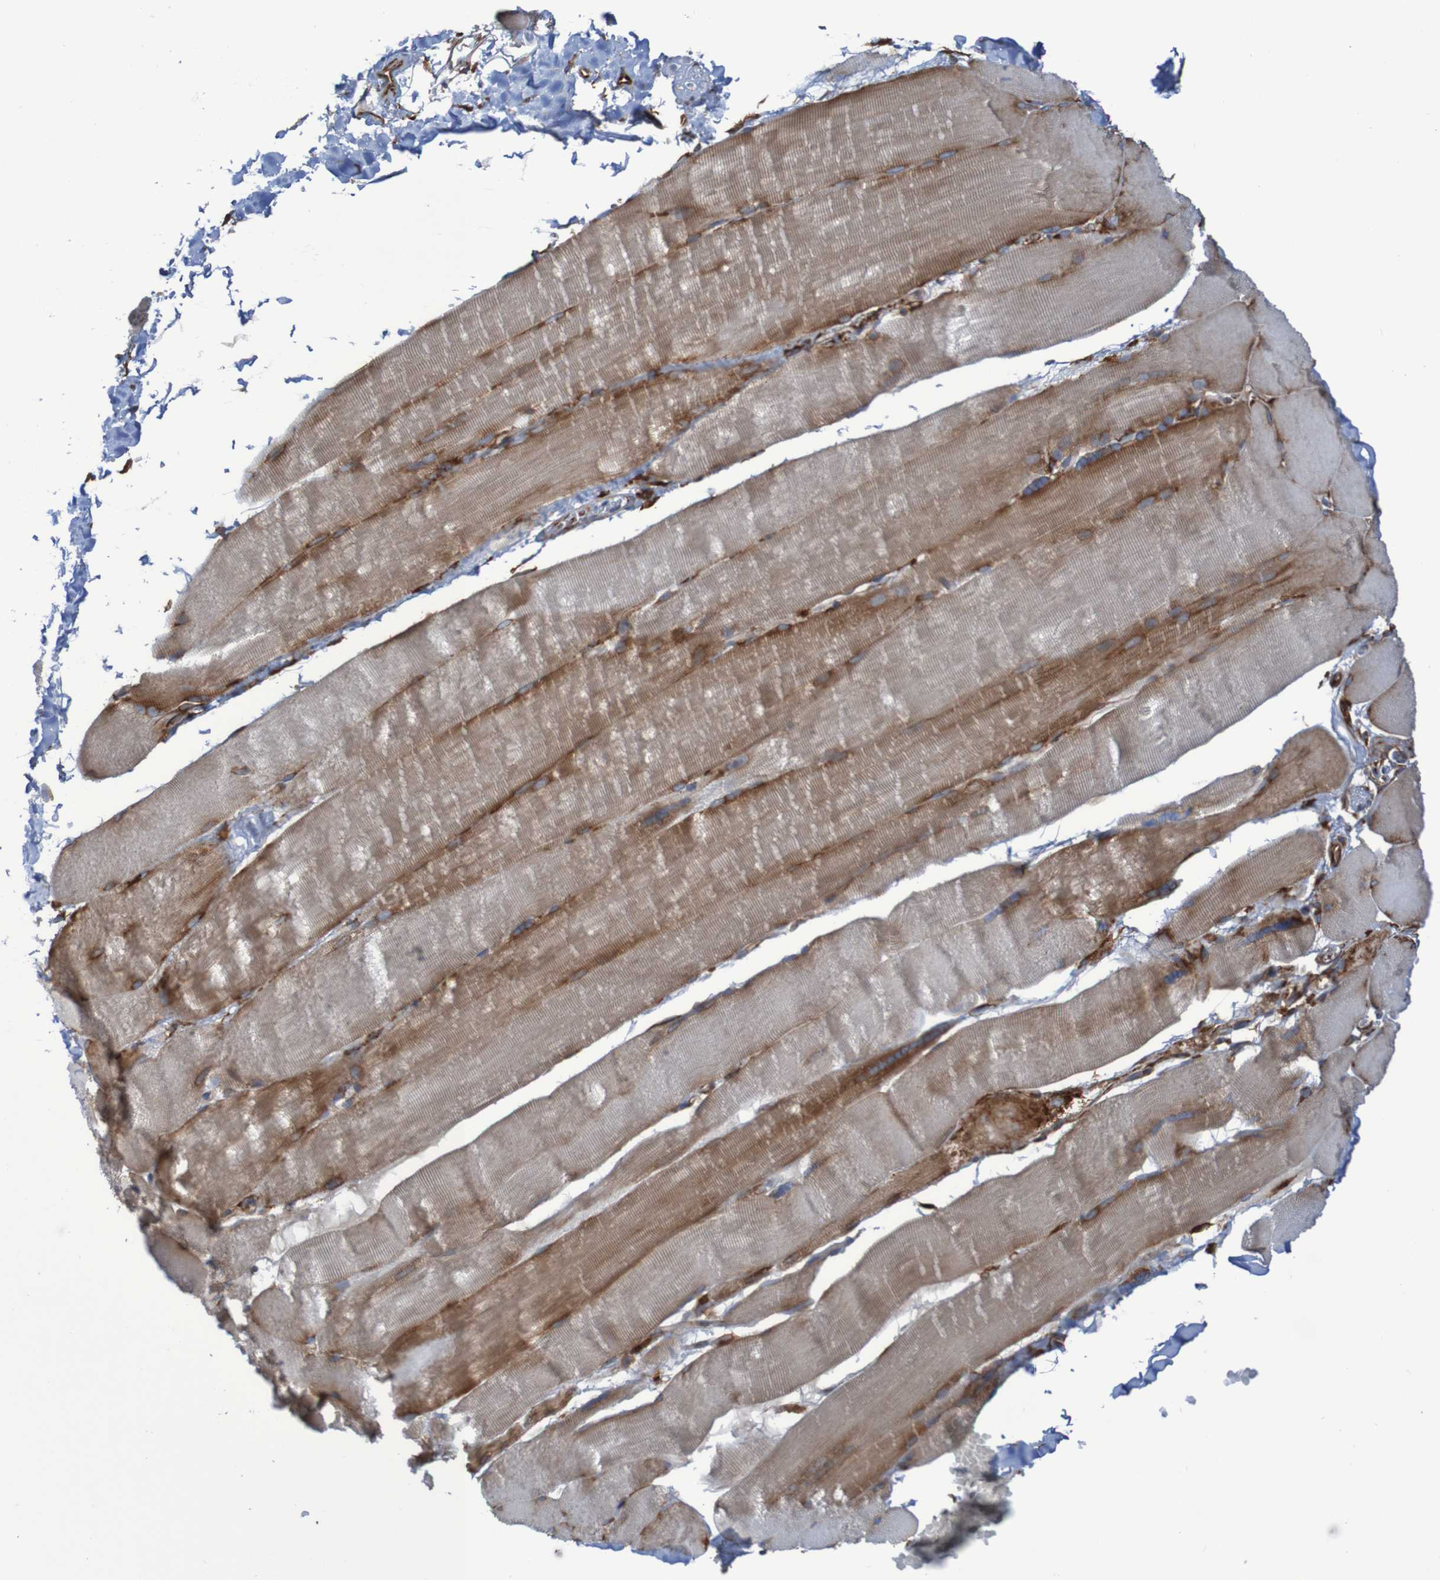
{"staining": {"intensity": "moderate", "quantity": ">75%", "location": "cytoplasmic/membranous"}, "tissue": "skeletal muscle", "cell_type": "Myocytes", "image_type": "normal", "snomed": [{"axis": "morphology", "description": "Normal tissue, NOS"}, {"axis": "topography", "description": "Skin"}, {"axis": "topography", "description": "Skeletal muscle"}], "caption": "The micrograph demonstrates immunohistochemical staining of benign skeletal muscle. There is moderate cytoplasmic/membranous expression is identified in about >75% of myocytes. (IHC, brightfield microscopy, high magnification).", "gene": "RPL10", "patient": {"sex": "male", "age": 83}}